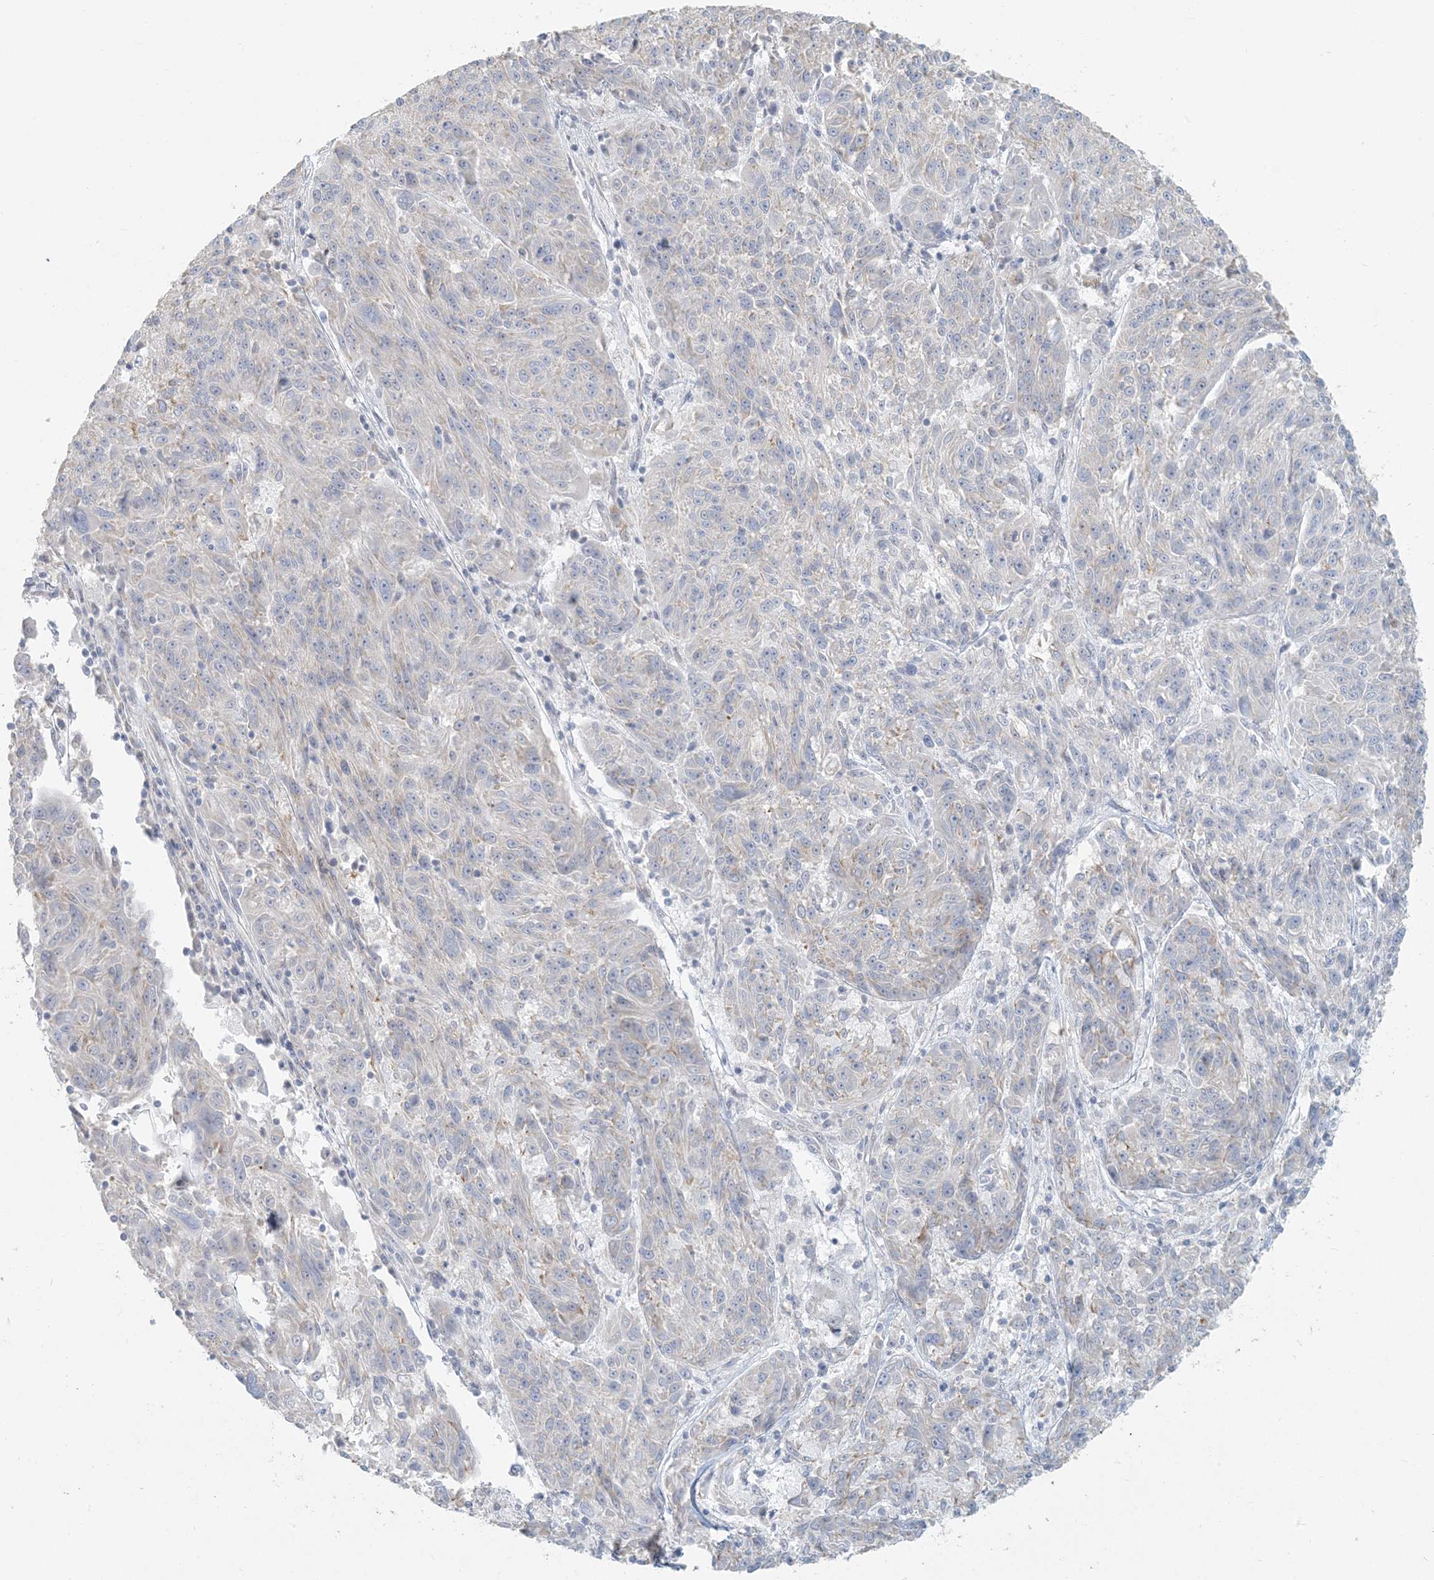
{"staining": {"intensity": "negative", "quantity": "none", "location": "none"}, "tissue": "melanoma", "cell_type": "Tumor cells", "image_type": "cancer", "snomed": [{"axis": "morphology", "description": "Malignant melanoma, NOS"}, {"axis": "topography", "description": "Skin"}], "caption": "An image of human melanoma is negative for staining in tumor cells. Brightfield microscopy of IHC stained with DAB (3,3'-diaminobenzidine) (brown) and hematoxylin (blue), captured at high magnification.", "gene": "HACL1", "patient": {"sex": "male", "age": 53}}